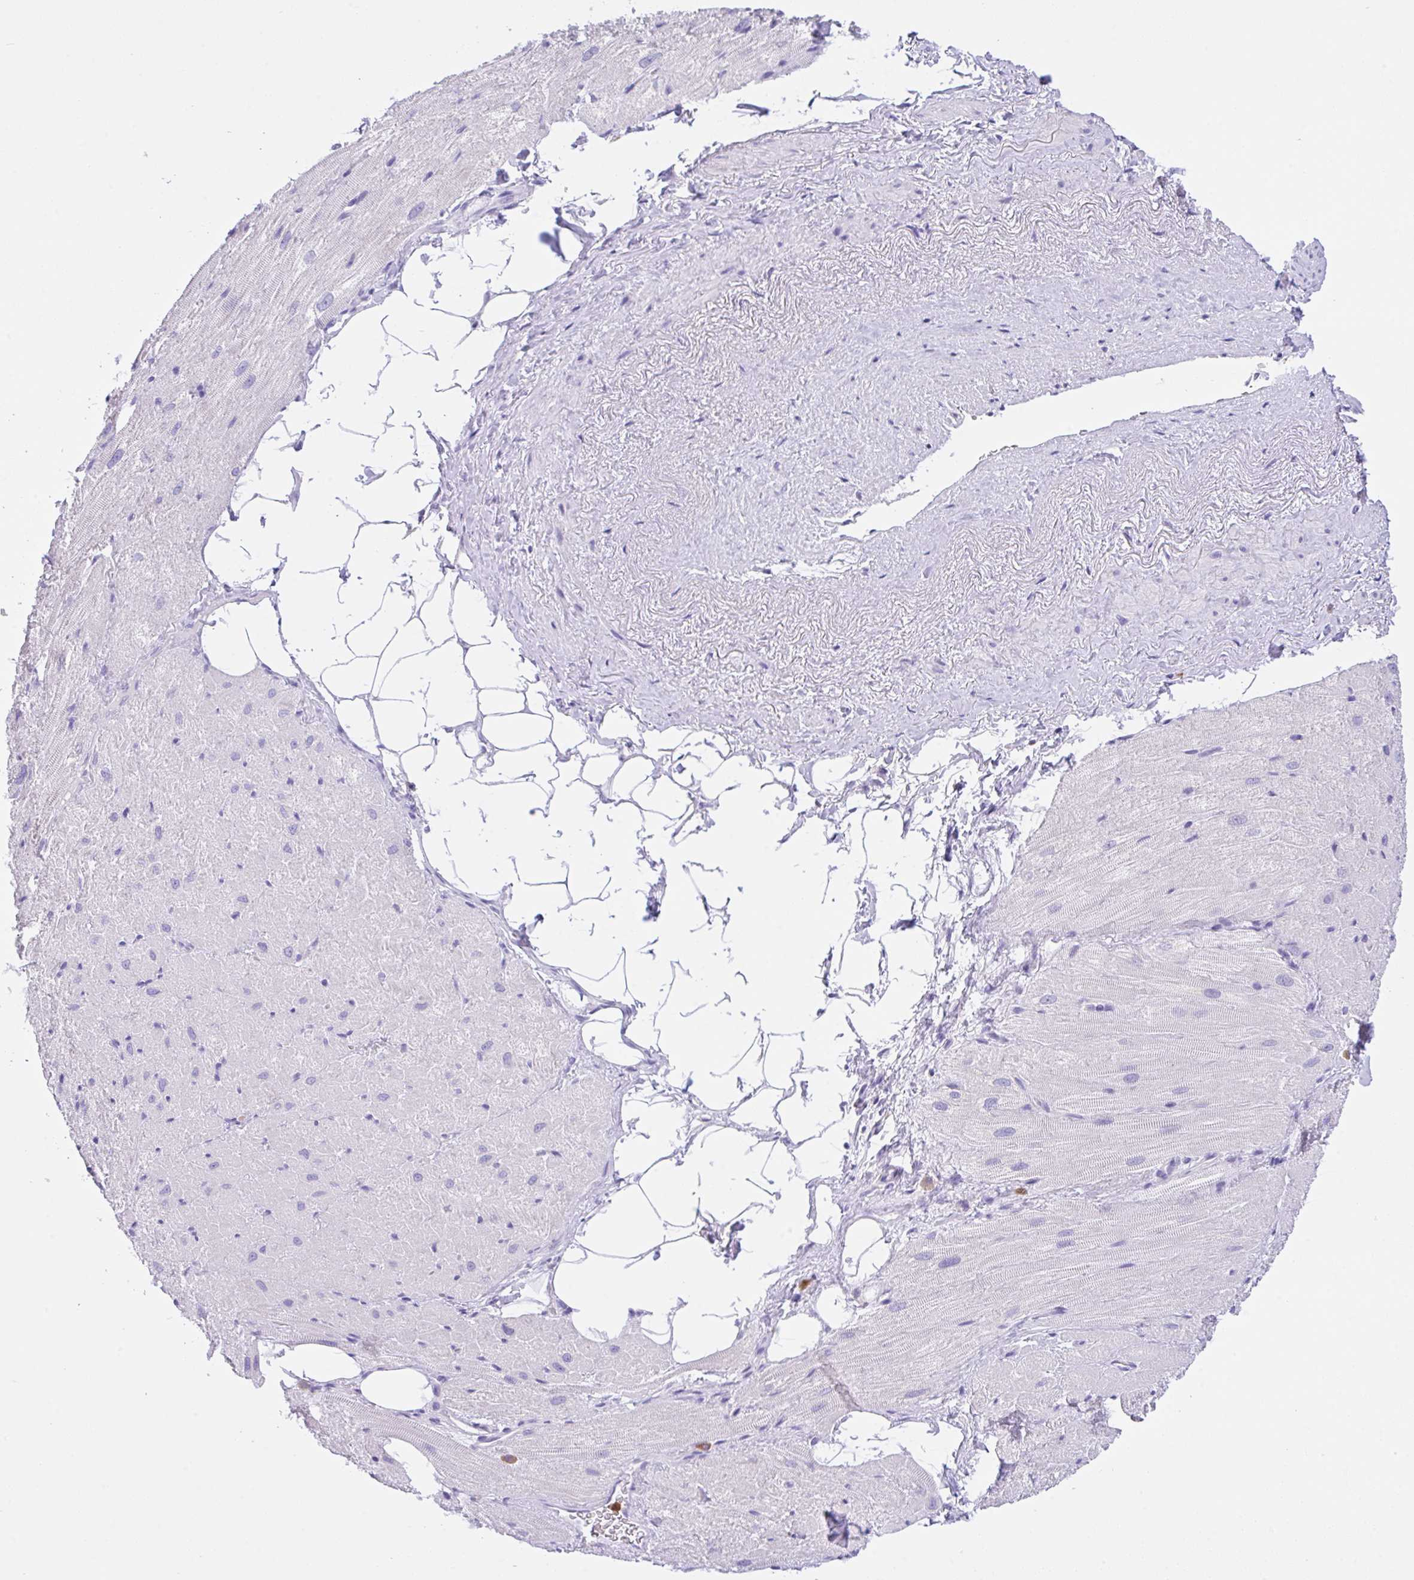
{"staining": {"intensity": "negative", "quantity": "none", "location": "none"}, "tissue": "heart muscle", "cell_type": "Cardiomyocytes", "image_type": "normal", "snomed": [{"axis": "morphology", "description": "Normal tissue, NOS"}, {"axis": "topography", "description": "Heart"}], "caption": "An IHC micrograph of benign heart muscle is shown. There is no staining in cardiomyocytes of heart muscle. (DAB (3,3'-diaminobenzidine) immunohistochemistry (IHC) with hematoxylin counter stain).", "gene": "NCF1", "patient": {"sex": "male", "age": 62}}